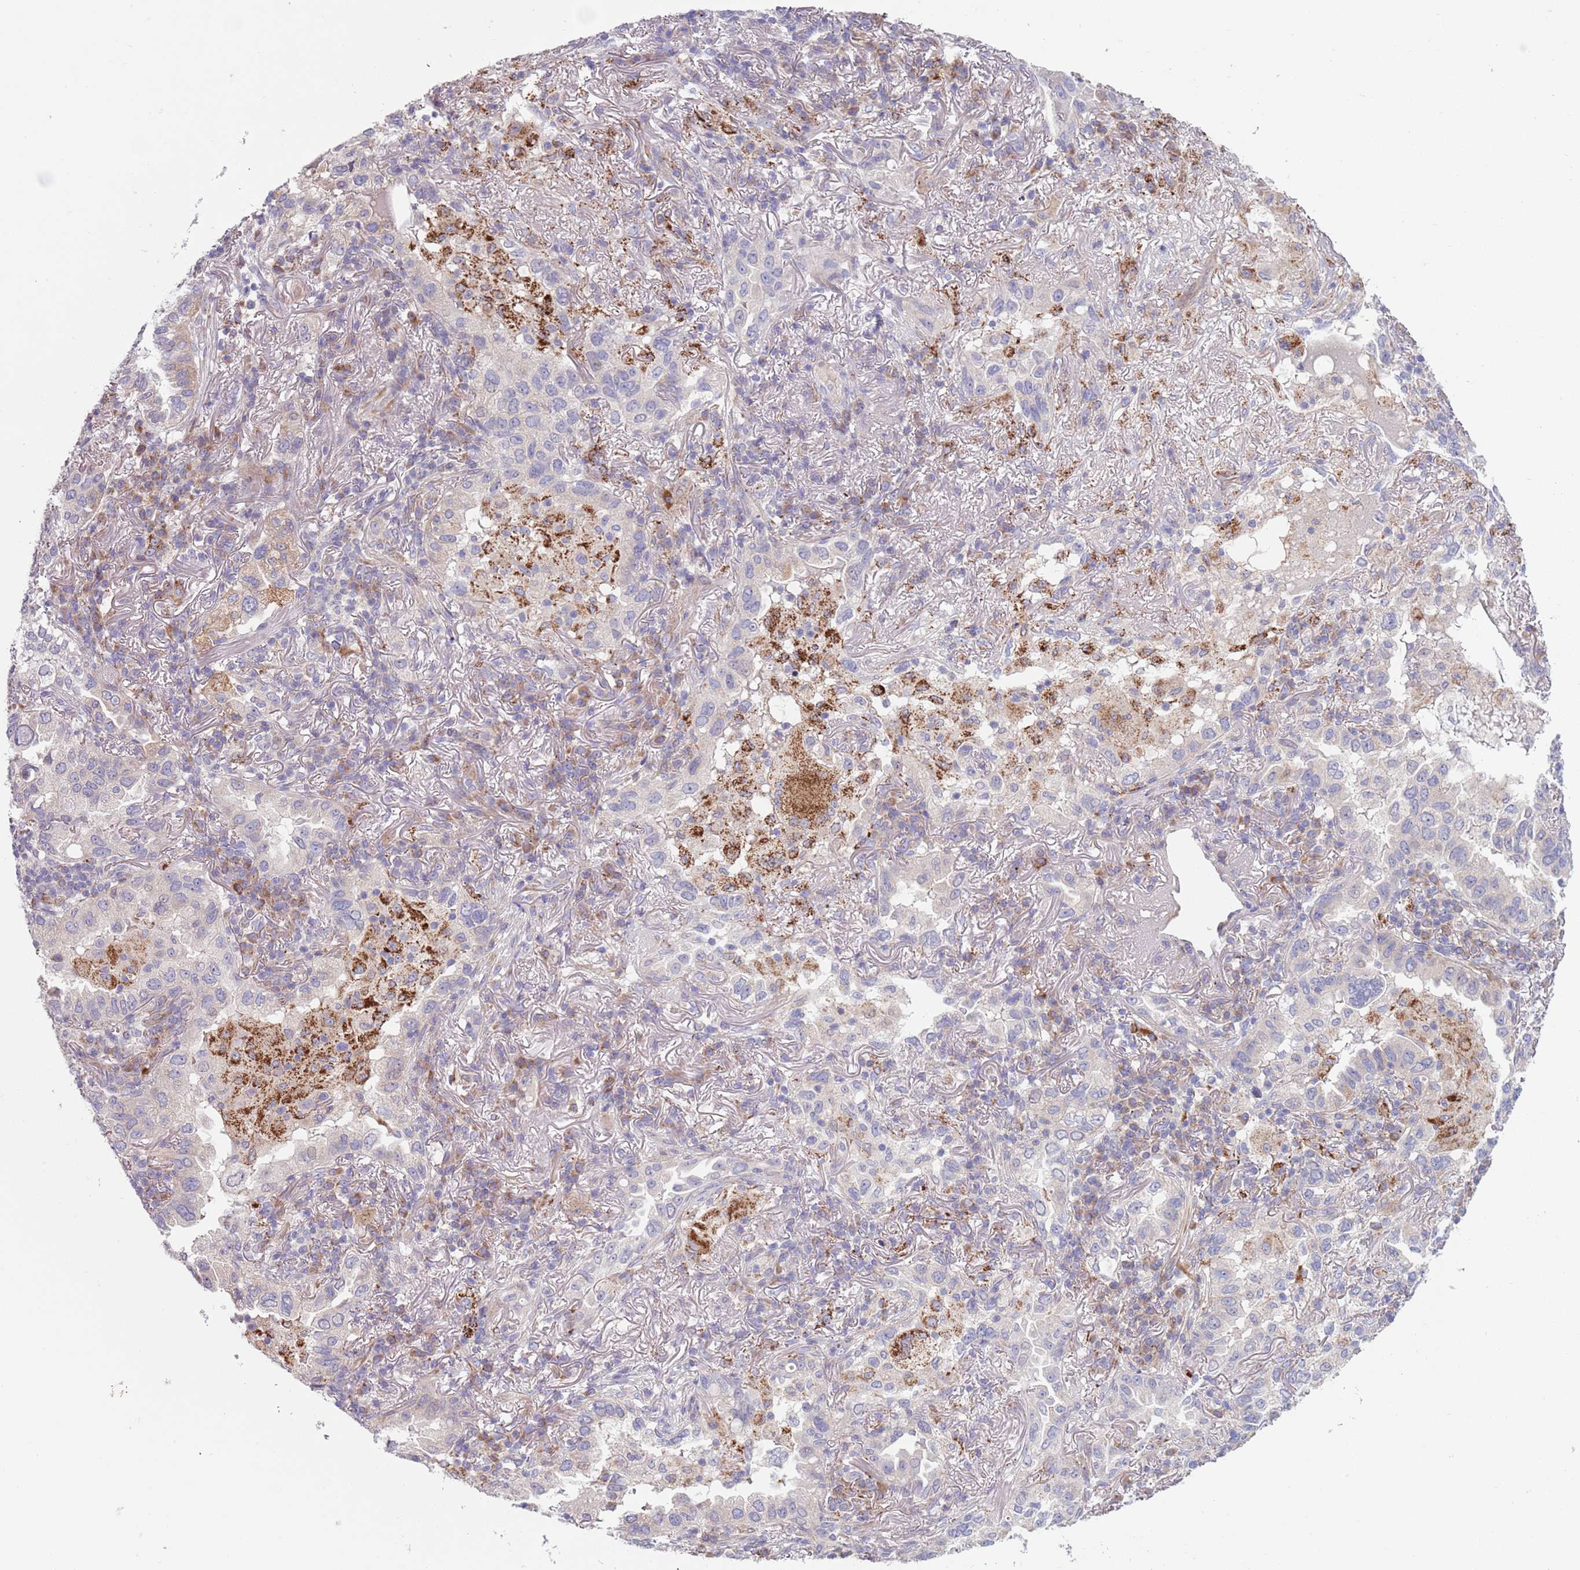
{"staining": {"intensity": "weak", "quantity": "<25%", "location": "cytoplasmic/membranous"}, "tissue": "lung cancer", "cell_type": "Tumor cells", "image_type": "cancer", "snomed": [{"axis": "morphology", "description": "Adenocarcinoma, NOS"}, {"axis": "topography", "description": "Lung"}], "caption": "DAB (3,3'-diaminobenzidine) immunohistochemical staining of lung adenocarcinoma shows no significant positivity in tumor cells.", "gene": "TYW1", "patient": {"sex": "female", "age": 69}}